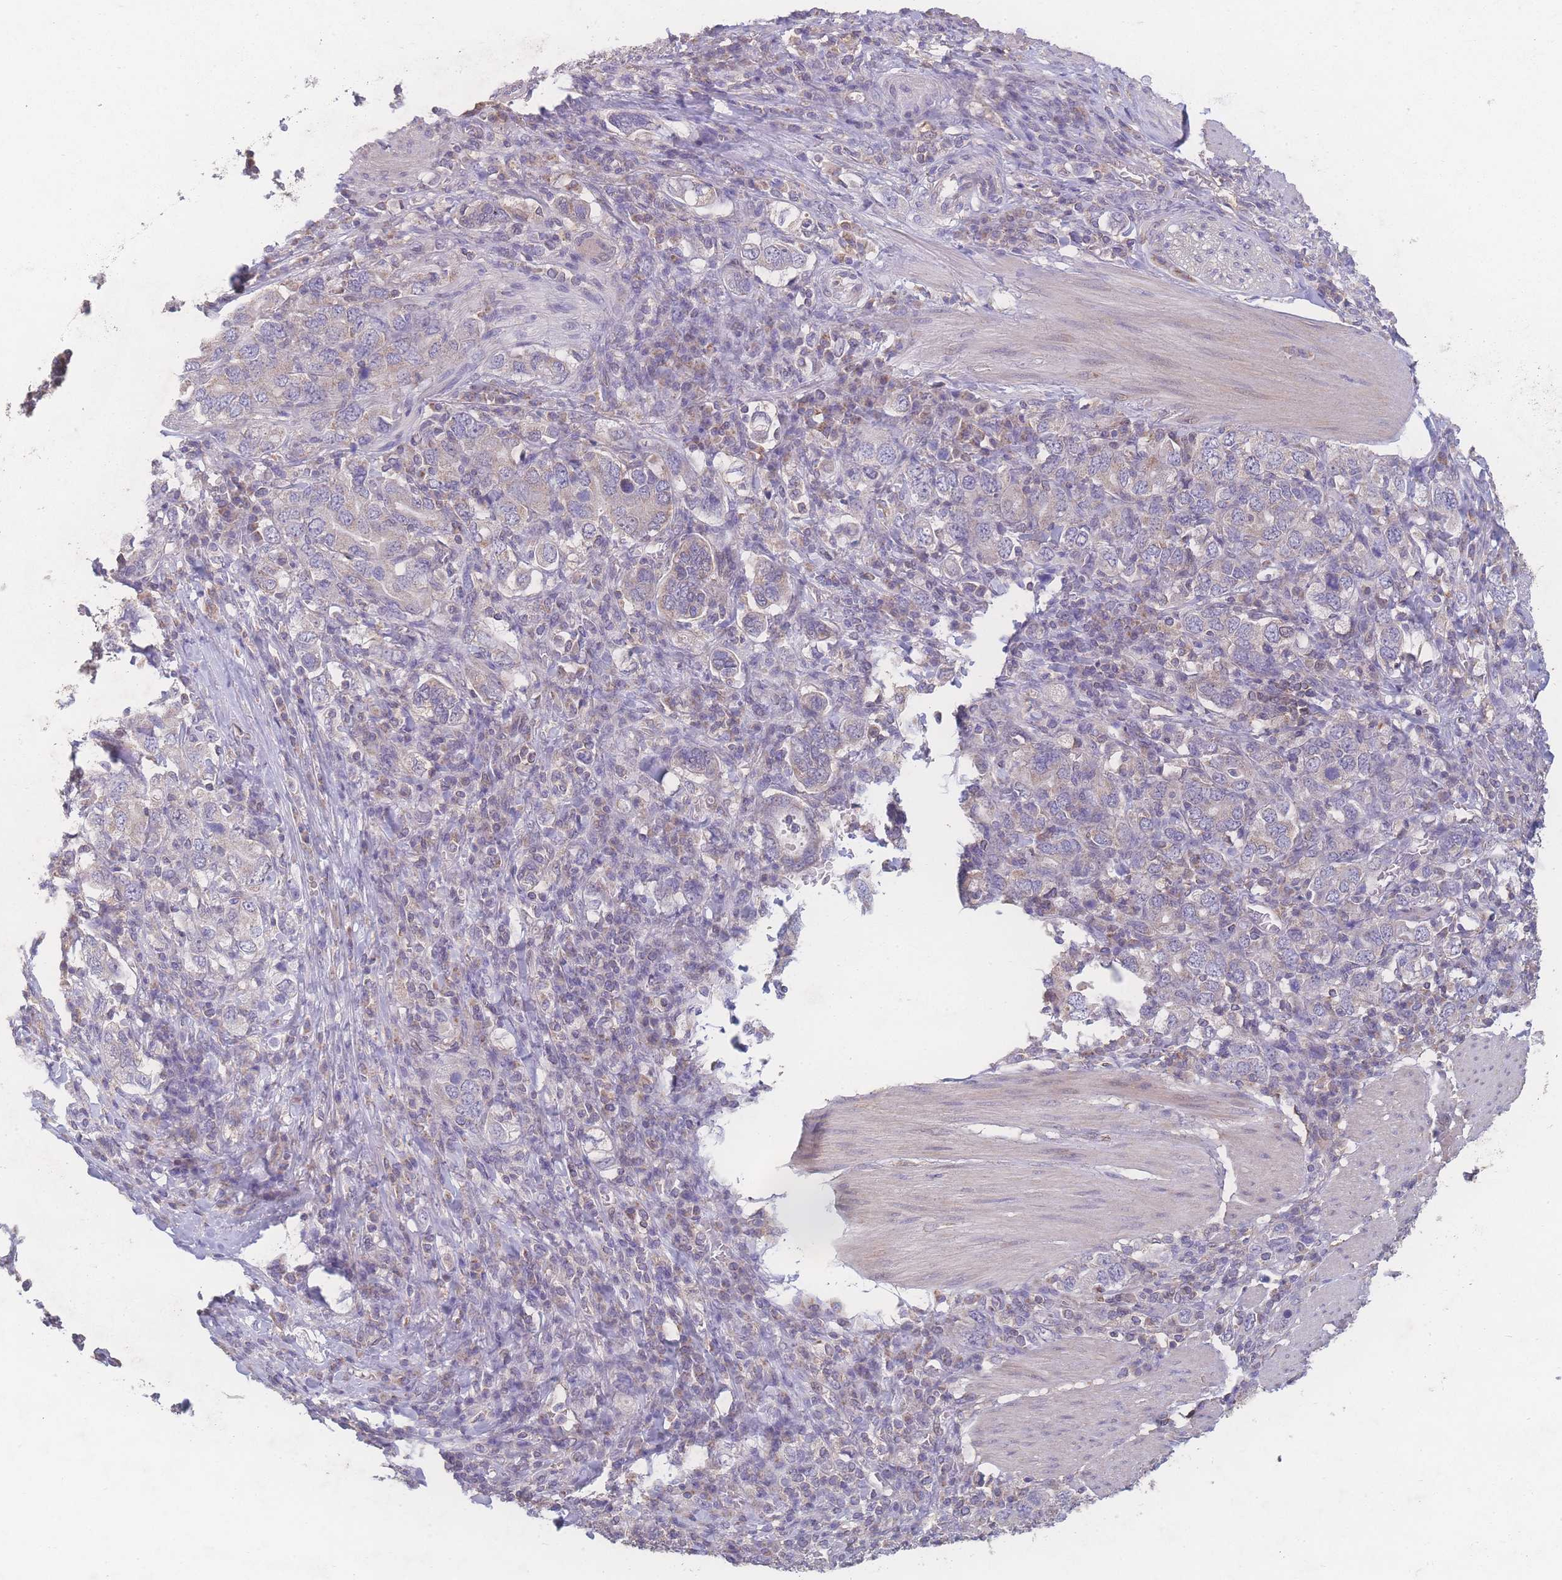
{"staining": {"intensity": "negative", "quantity": "none", "location": "none"}, "tissue": "stomach cancer", "cell_type": "Tumor cells", "image_type": "cancer", "snomed": [{"axis": "morphology", "description": "Adenocarcinoma, NOS"}, {"axis": "topography", "description": "Stomach, upper"}, {"axis": "topography", "description": "Stomach"}], "caption": "A photomicrograph of human adenocarcinoma (stomach) is negative for staining in tumor cells.", "gene": "GIPR", "patient": {"sex": "male", "age": 62}}